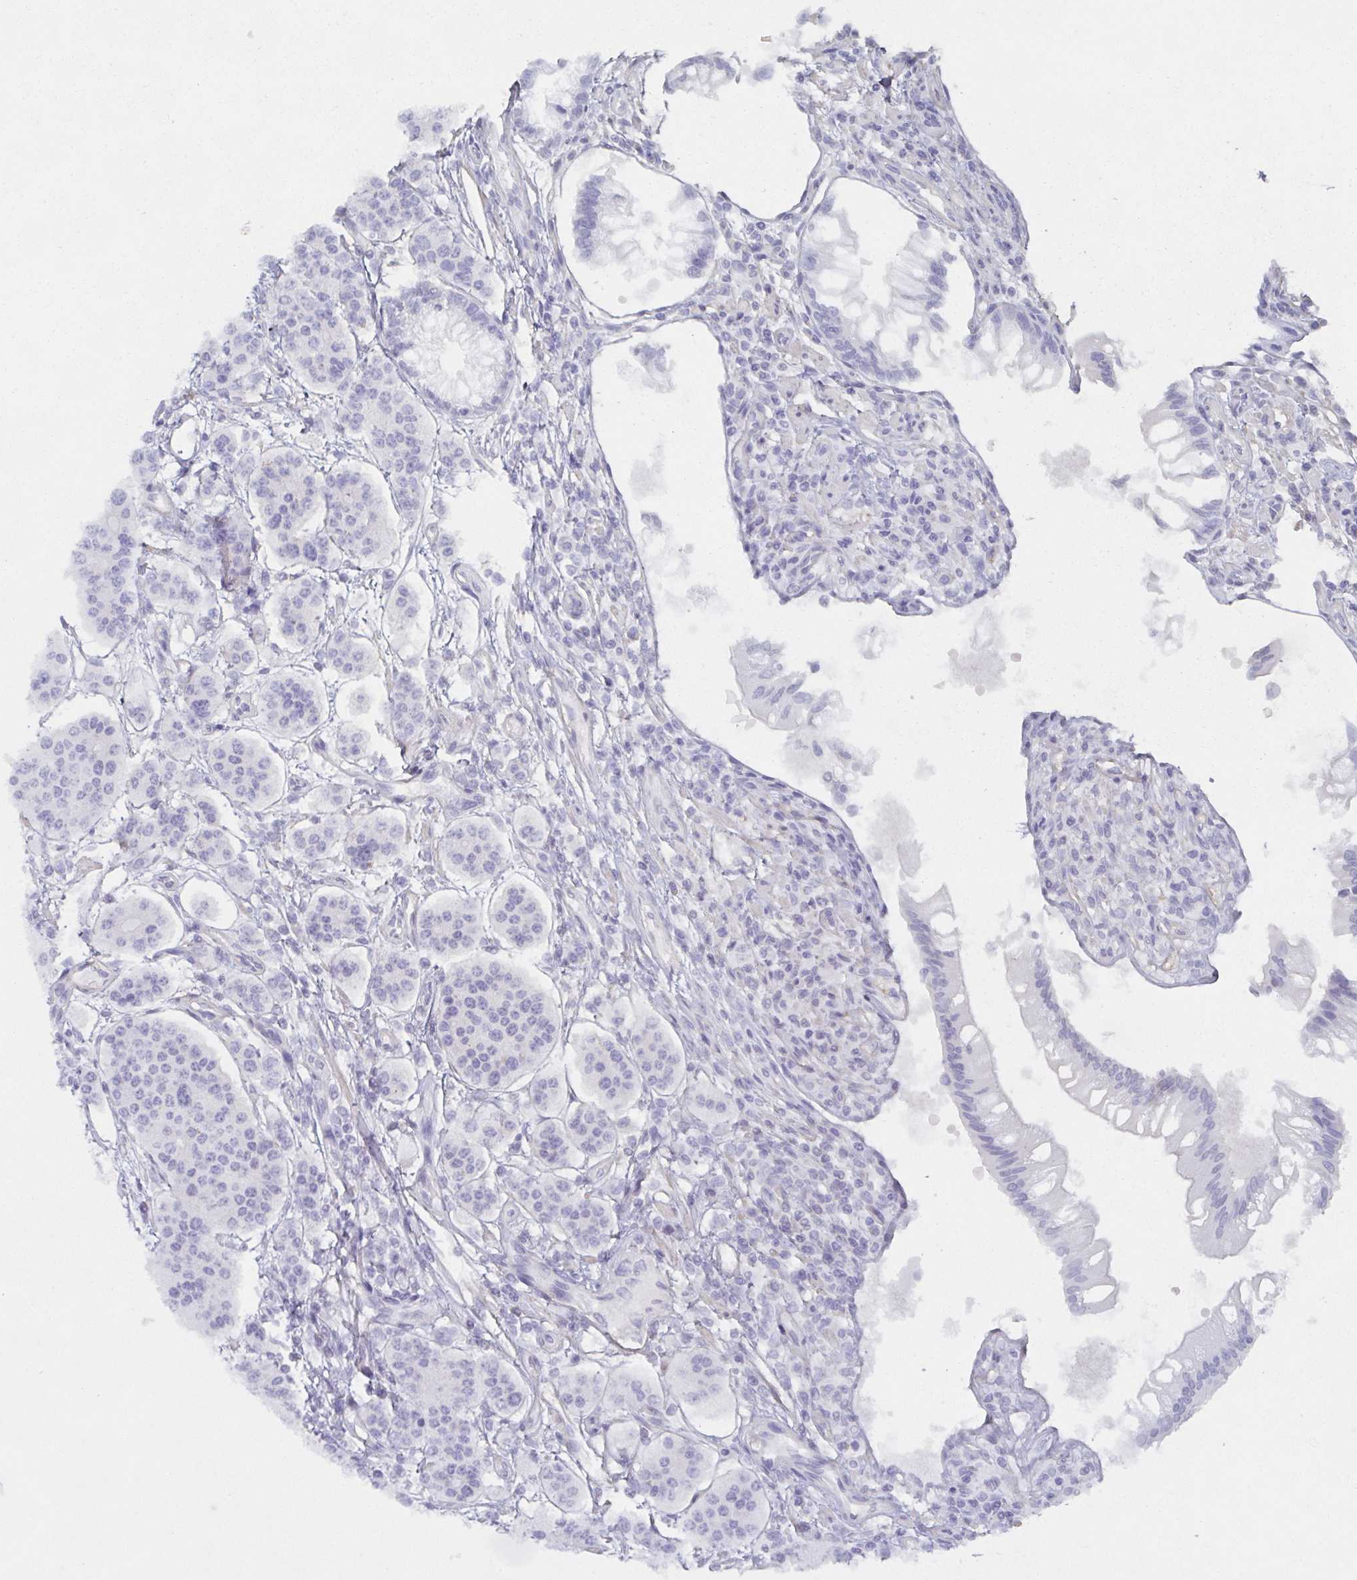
{"staining": {"intensity": "negative", "quantity": "none", "location": "none"}, "tissue": "carcinoid", "cell_type": "Tumor cells", "image_type": "cancer", "snomed": [{"axis": "morphology", "description": "Carcinoid, malignant, NOS"}, {"axis": "topography", "description": "Small intestine"}], "caption": "Immunohistochemistry (IHC) histopathology image of neoplastic tissue: human carcinoid stained with DAB (3,3'-diaminobenzidine) reveals no significant protein positivity in tumor cells.", "gene": "AGFG2", "patient": {"sex": "female", "age": 65}}